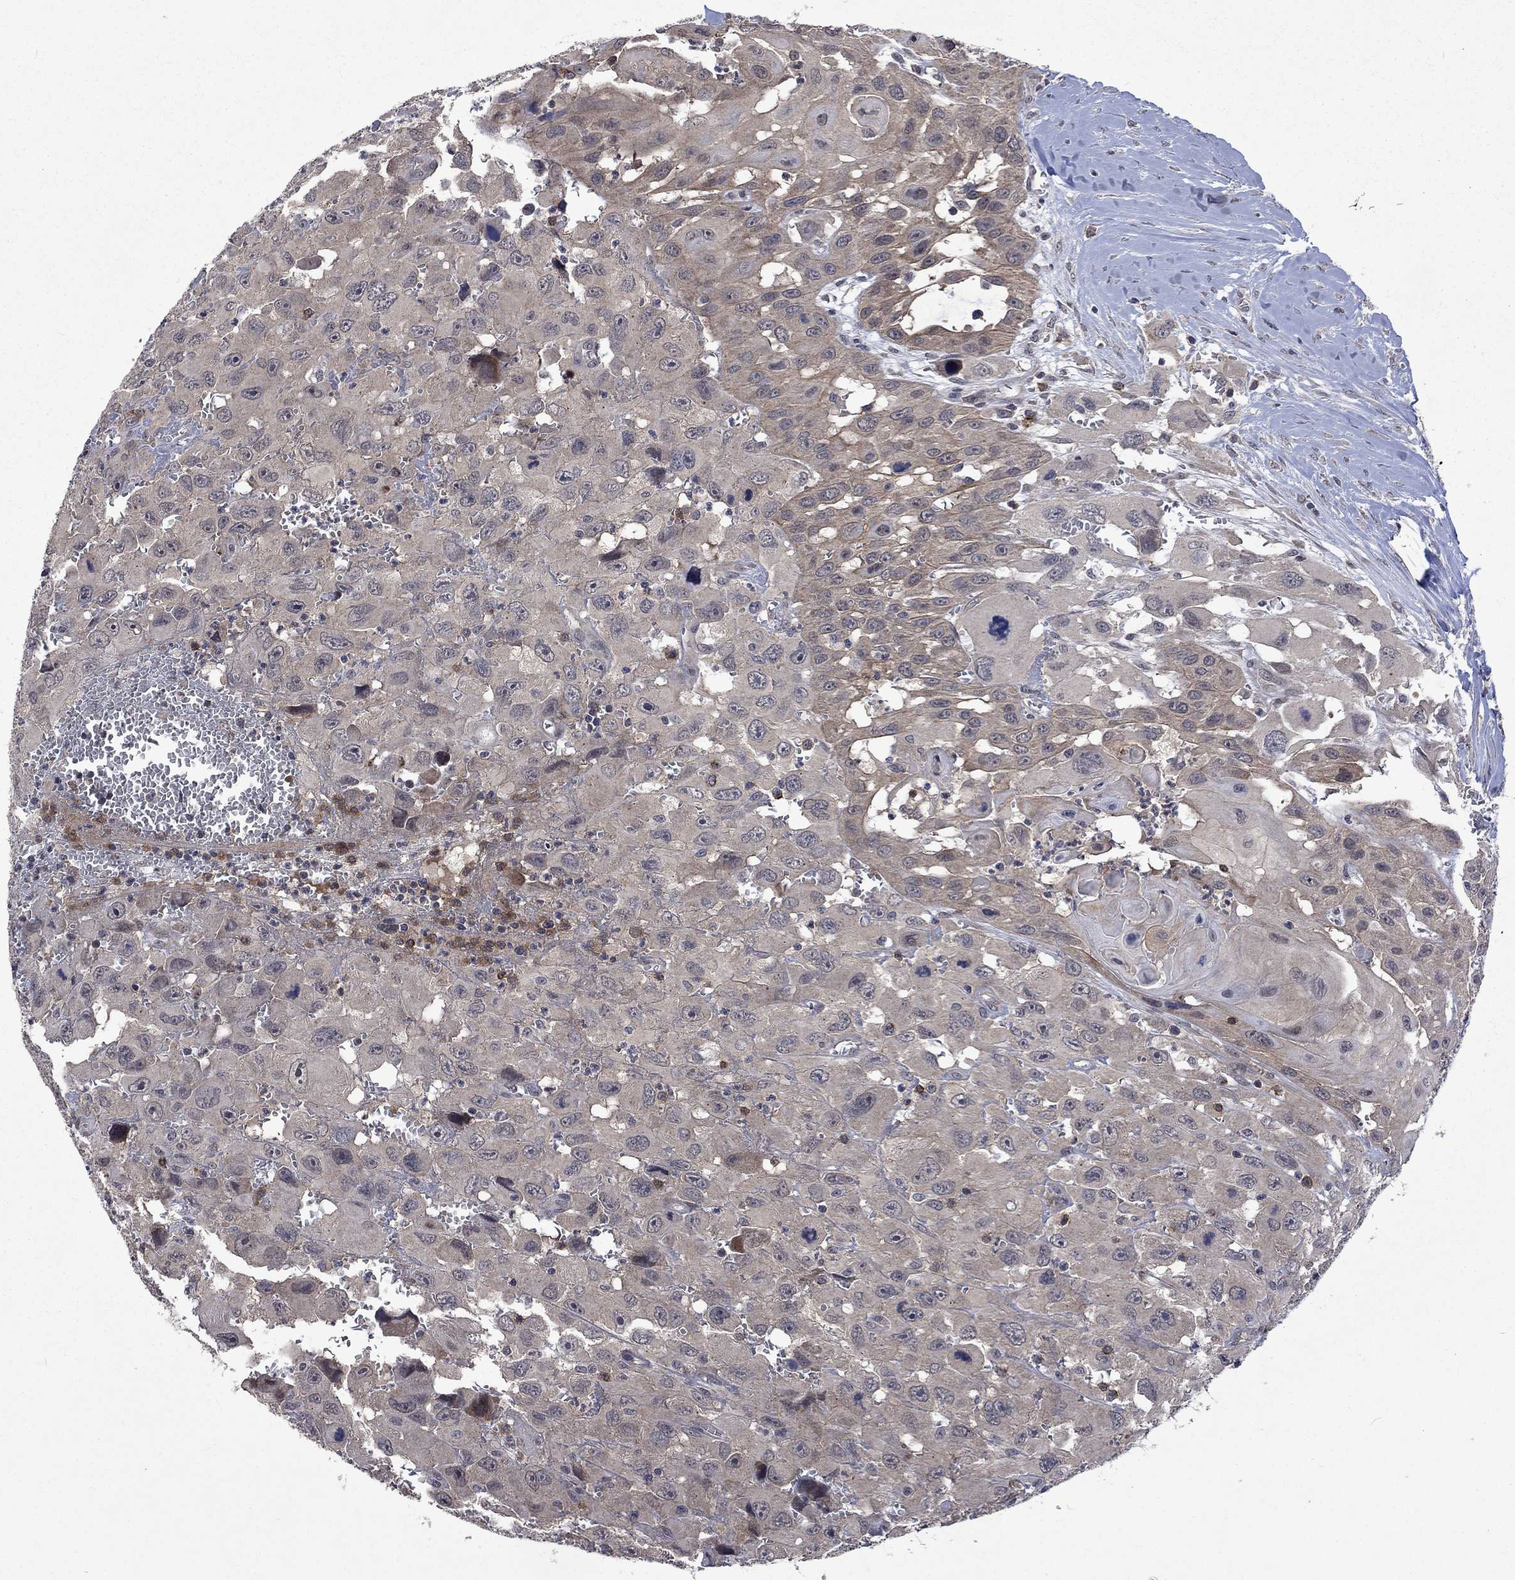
{"staining": {"intensity": "negative", "quantity": "none", "location": "none"}, "tissue": "head and neck cancer", "cell_type": "Tumor cells", "image_type": "cancer", "snomed": [{"axis": "morphology", "description": "Squamous cell carcinoma, NOS"}, {"axis": "morphology", "description": "Squamous cell carcinoma, metastatic, NOS"}, {"axis": "topography", "description": "Oral tissue"}, {"axis": "topography", "description": "Head-Neck"}], "caption": "Head and neck metastatic squamous cell carcinoma was stained to show a protein in brown. There is no significant positivity in tumor cells. Brightfield microscopy of IHC stained with DAB (brown) and hematoxylin (blue), captured at high magnification.", "gene": "PPP1R9A", "patient": {"sex": "female", "age": 85}}